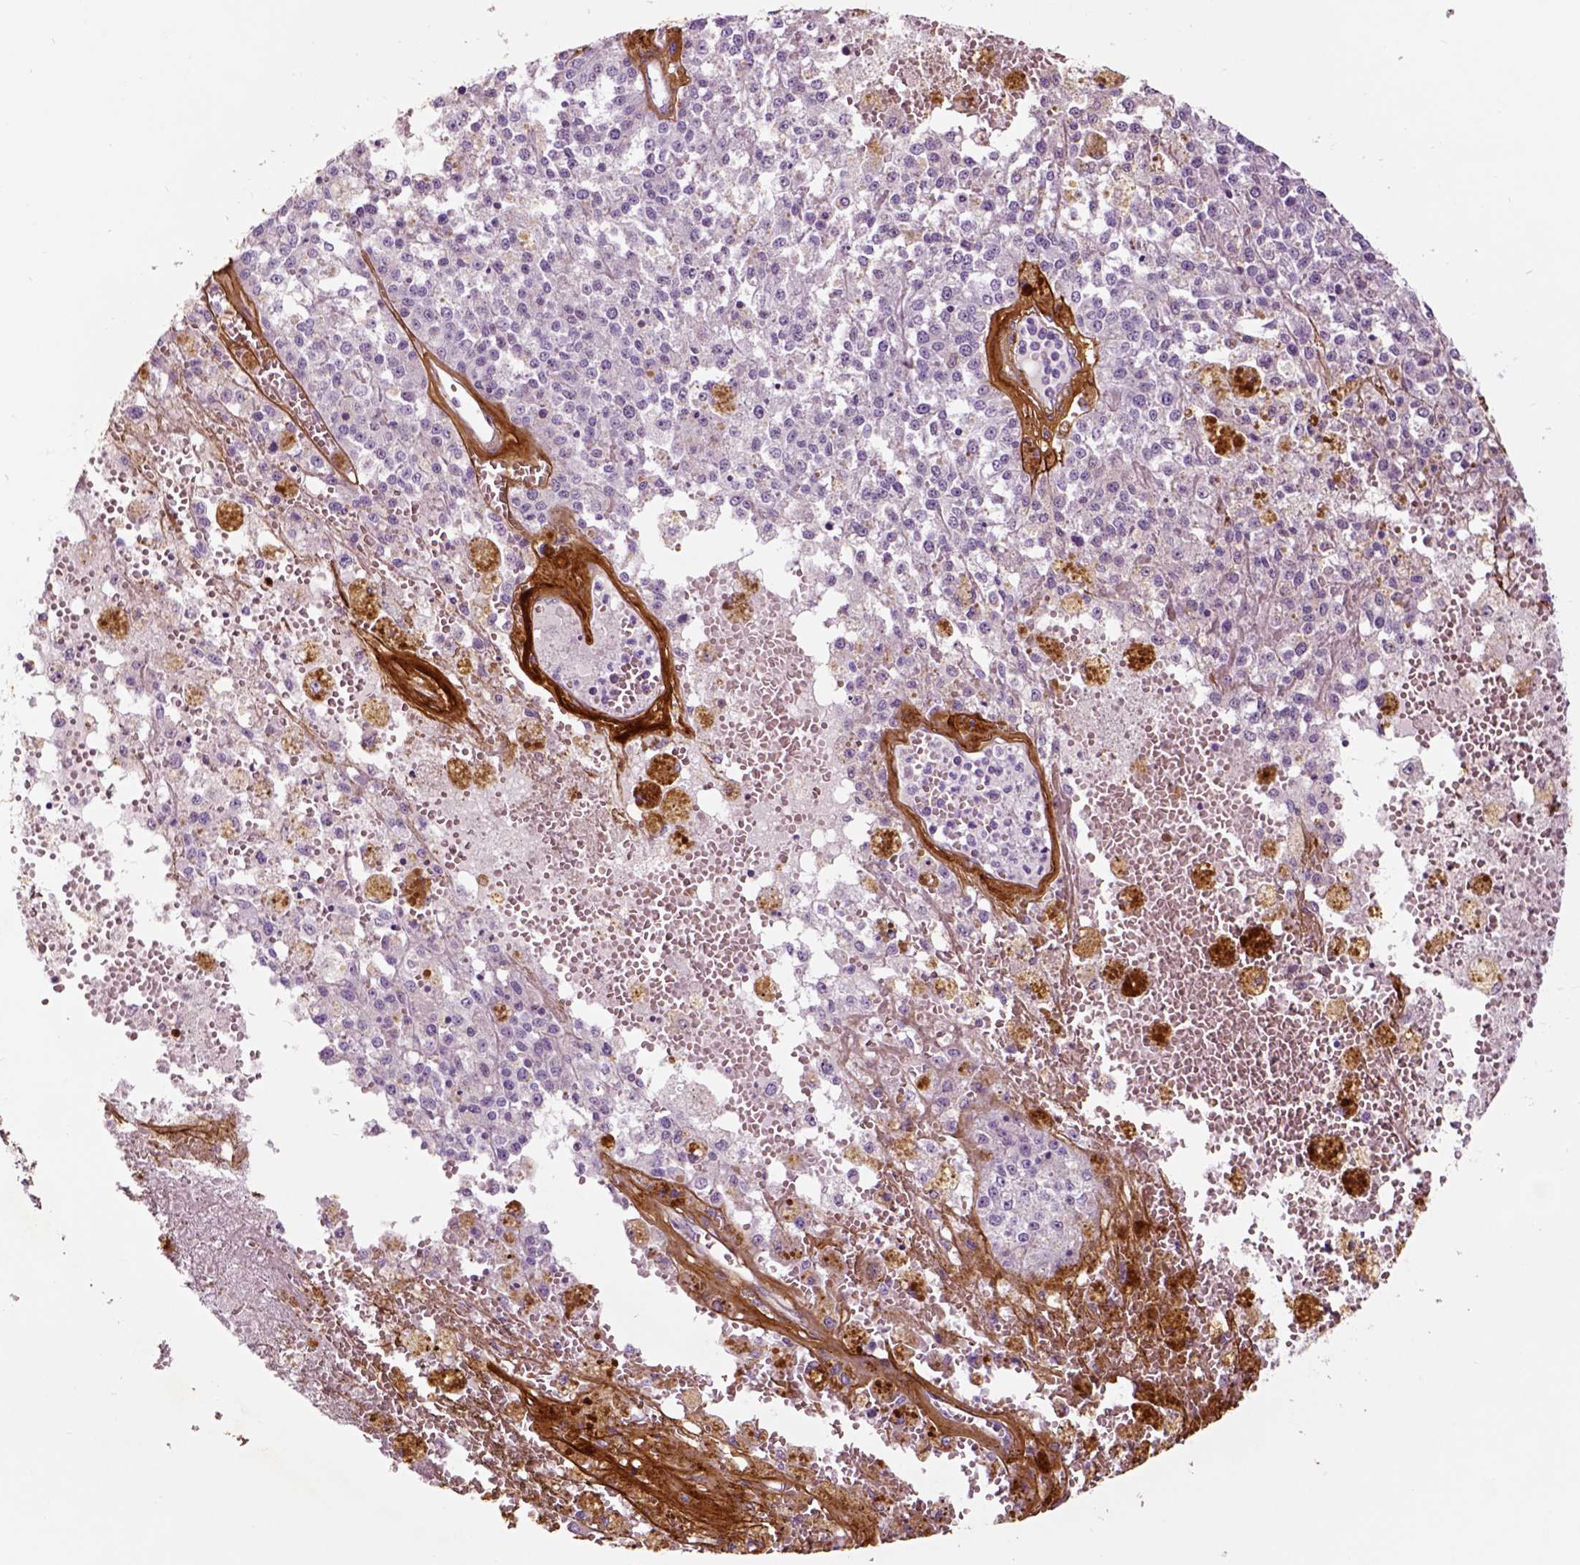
{"staining": {"intensity": "negative", "quantity": "none", "location": "none"}, "tissue": "melanoma", "cell_type": "Tumor cells", "image_type": "cancer", "snomed": [{"axis": "morphology", "description": "Malignant melanoma, Metastatic site"}, {"axis": "topography", "description": "Lymph node"}], "caption": "Immunohistochemistry histopathology image of human malignant melanoma (metastatic site) stained for a protein (brown), which reveals no staining in tumor cells. Nuclei are stained in blue.", "gene": "COL6A2", "patient": {"sex": "female", "age": 64}}